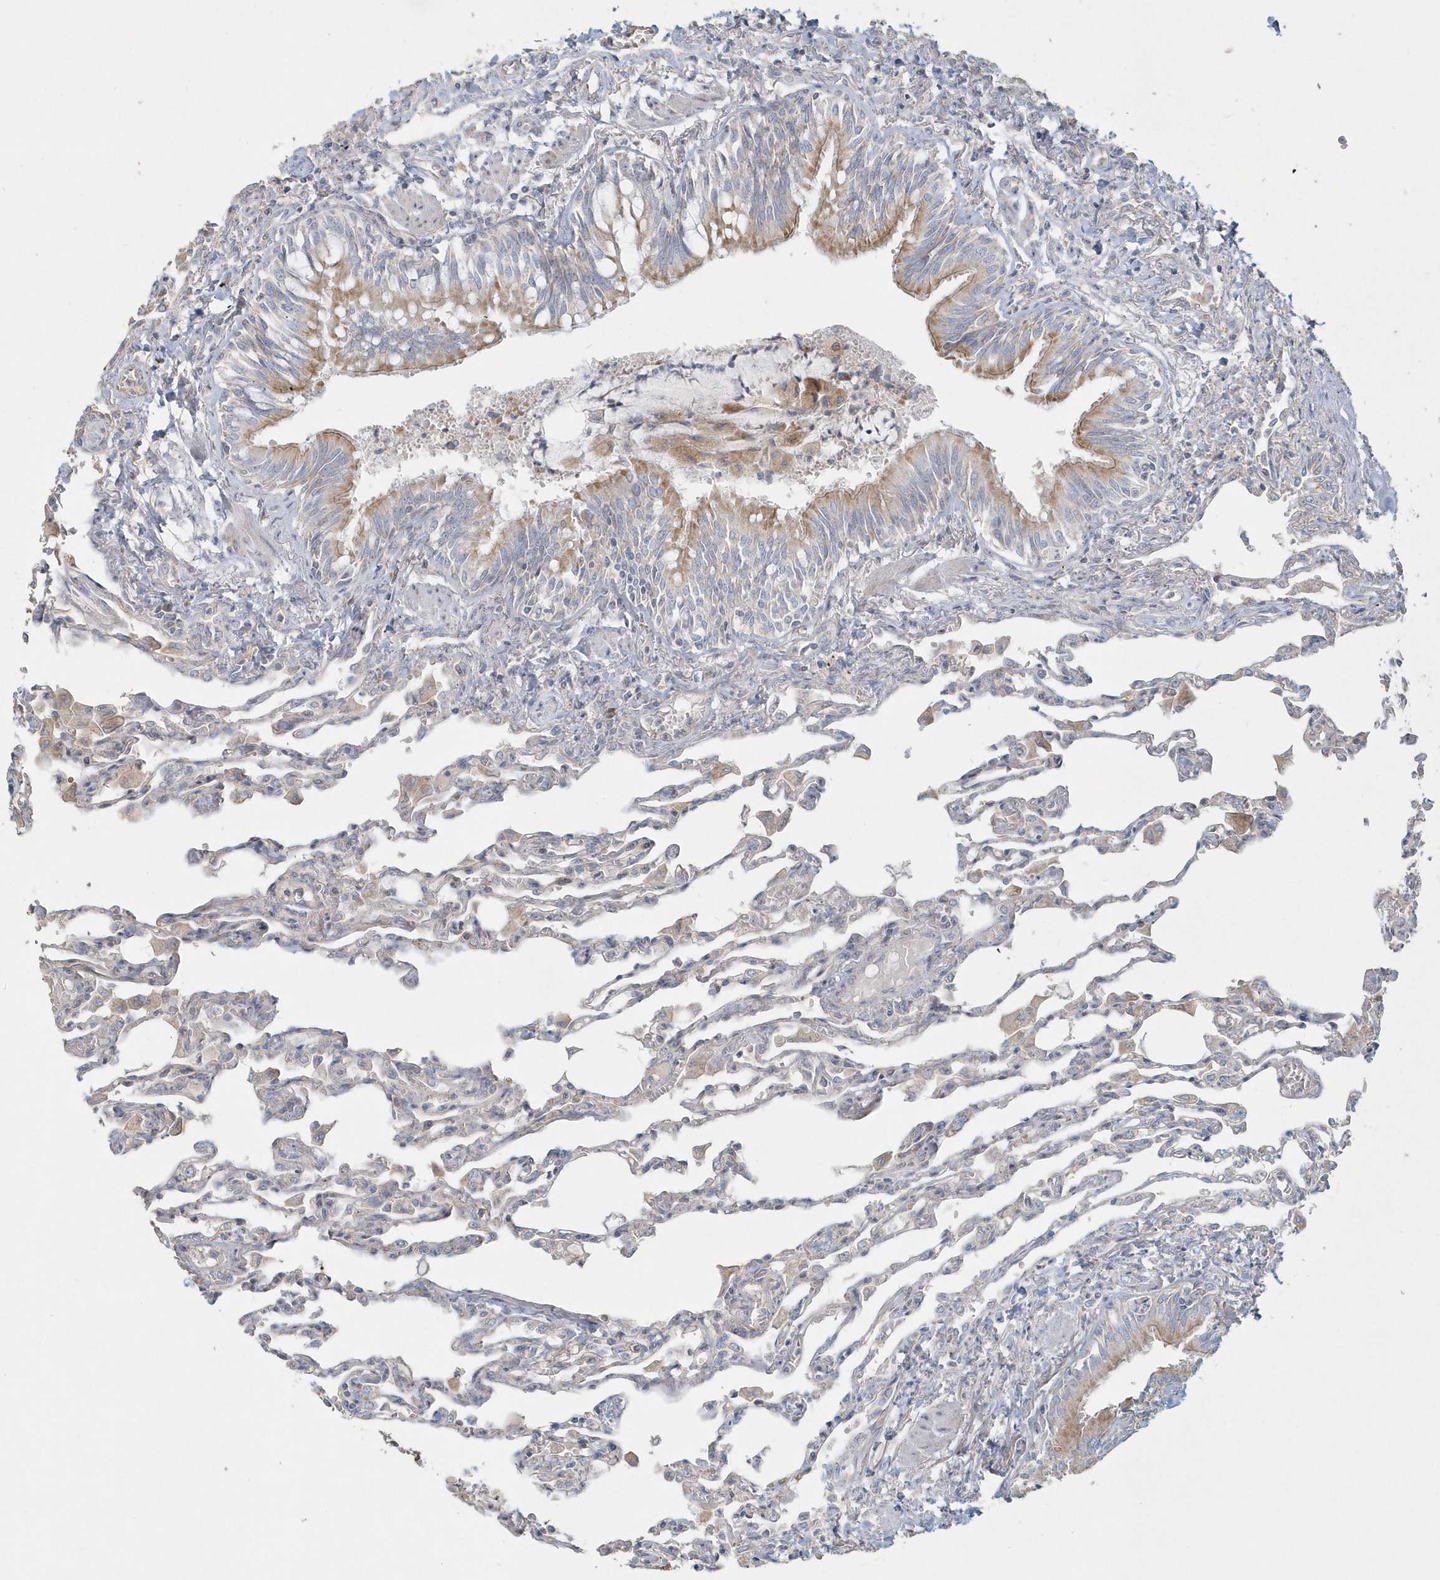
{"staining": {"intensity": "negative", "quantity": "none", "location": "none"}, "tissue": "lung", "cell_type": "Alveolar cells", "image_type": "normal", "snomed": [{"axis": "morphology", "description": "Normal tissue, NOS"}, {"axis": "topography", "description": "Bronchus"}, {"axis": "topography", "description": "Lung"}], "caption": "Immunohistochemical staining of unremarkable lung displays no significant positivity in alveolar cells.", "gene": "BLTP3A", "patient": {"sex": "female", "age": 49}}